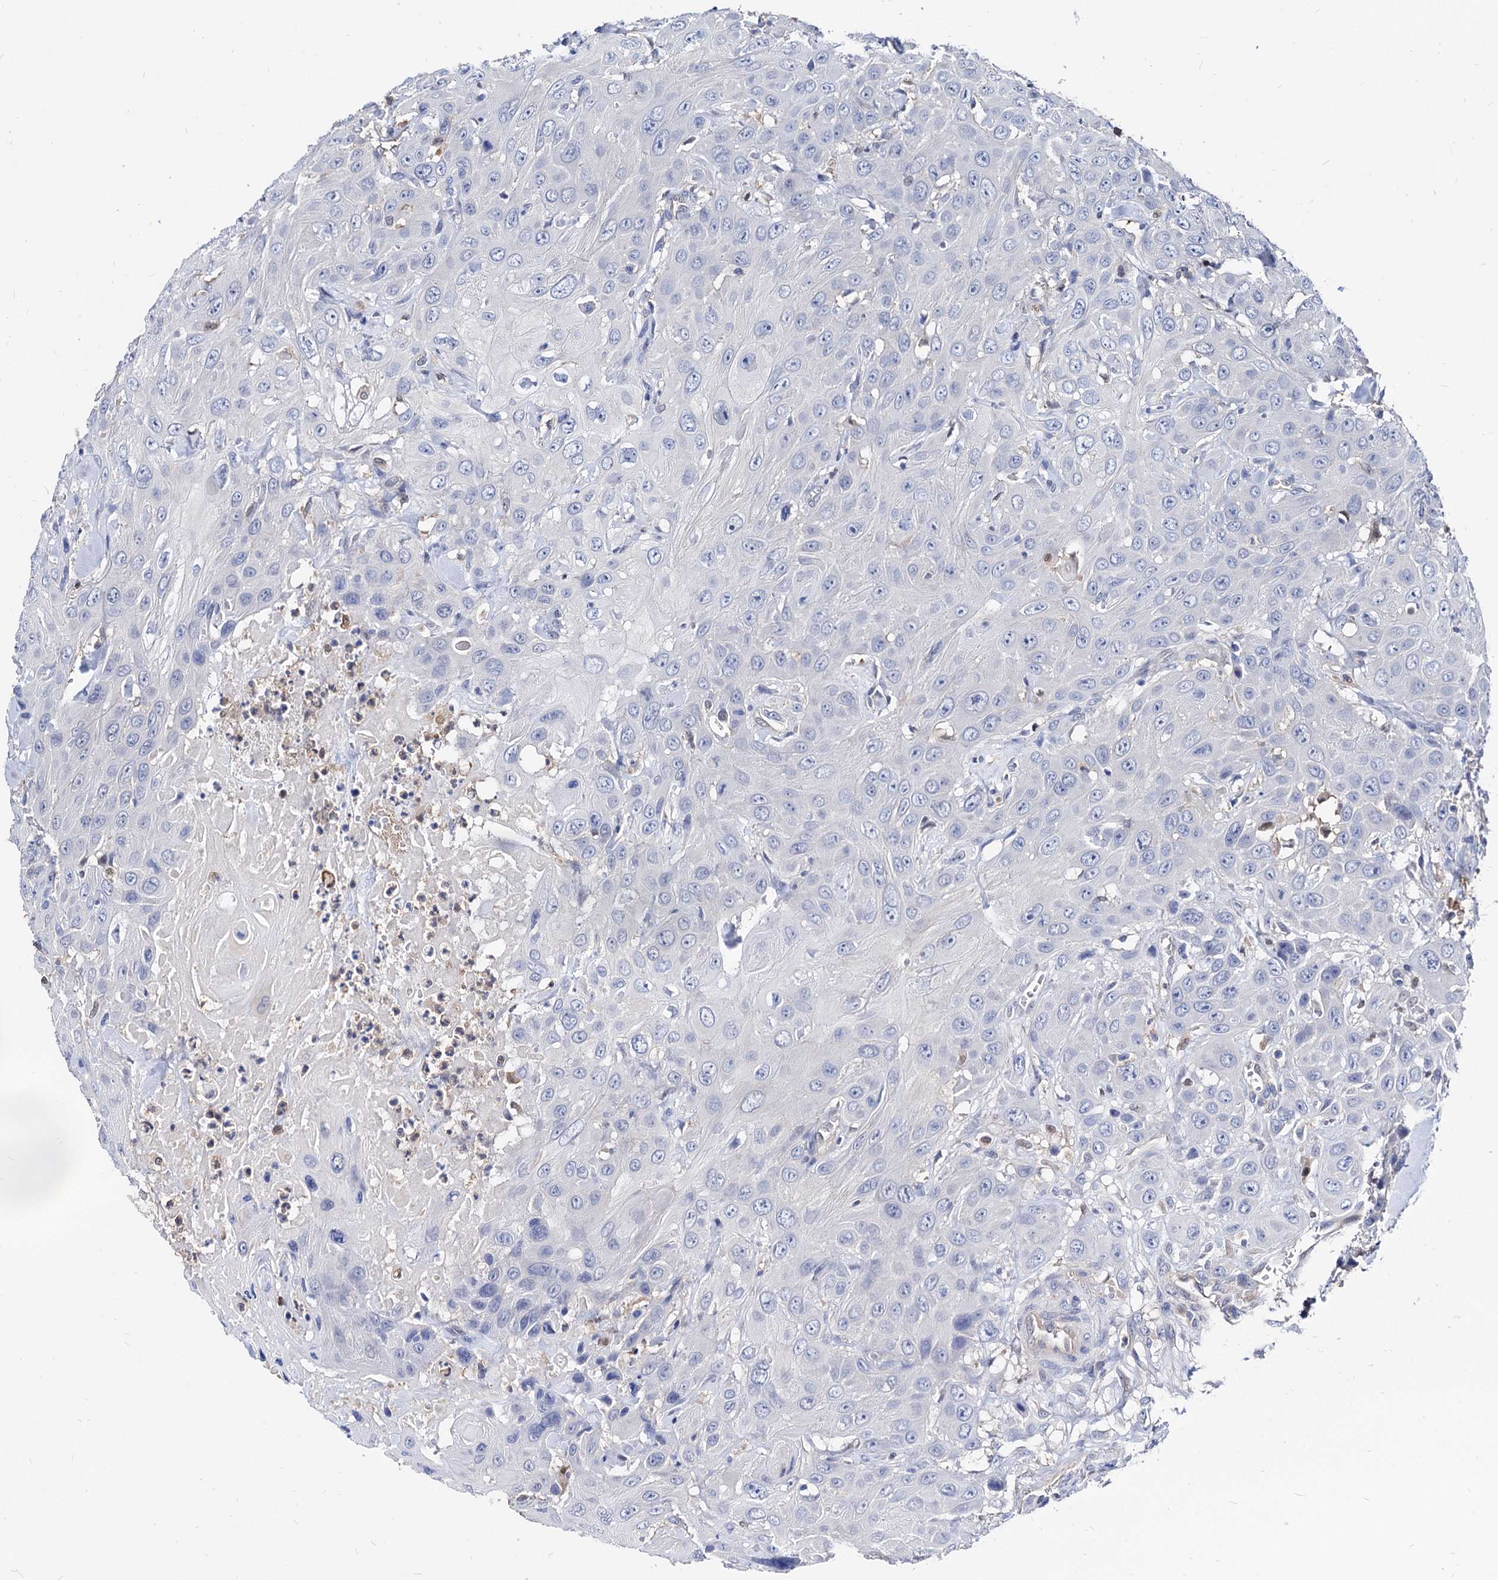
{"staining": {"intensity": "negative", "quantity": "none", "location": "none"}, "tissue": "head and neck cancer", "cell_type": "Tumor cells", "image_type": "cancer", "snomed": [{"axis": "morphology", "description": "Squamous cell carcinoma, NOS"}, {"axis": "topography", "description": "Head-Neck"}], "caption": "IHC image of neoplastic tissue: human head and neck cancer stained with DAB (3,3'-diaminobenzidine) exhibits no significant protein staining in tumor cells.", "gene": "CPPED1", "patient": {"sex": "male", "age": 81}}